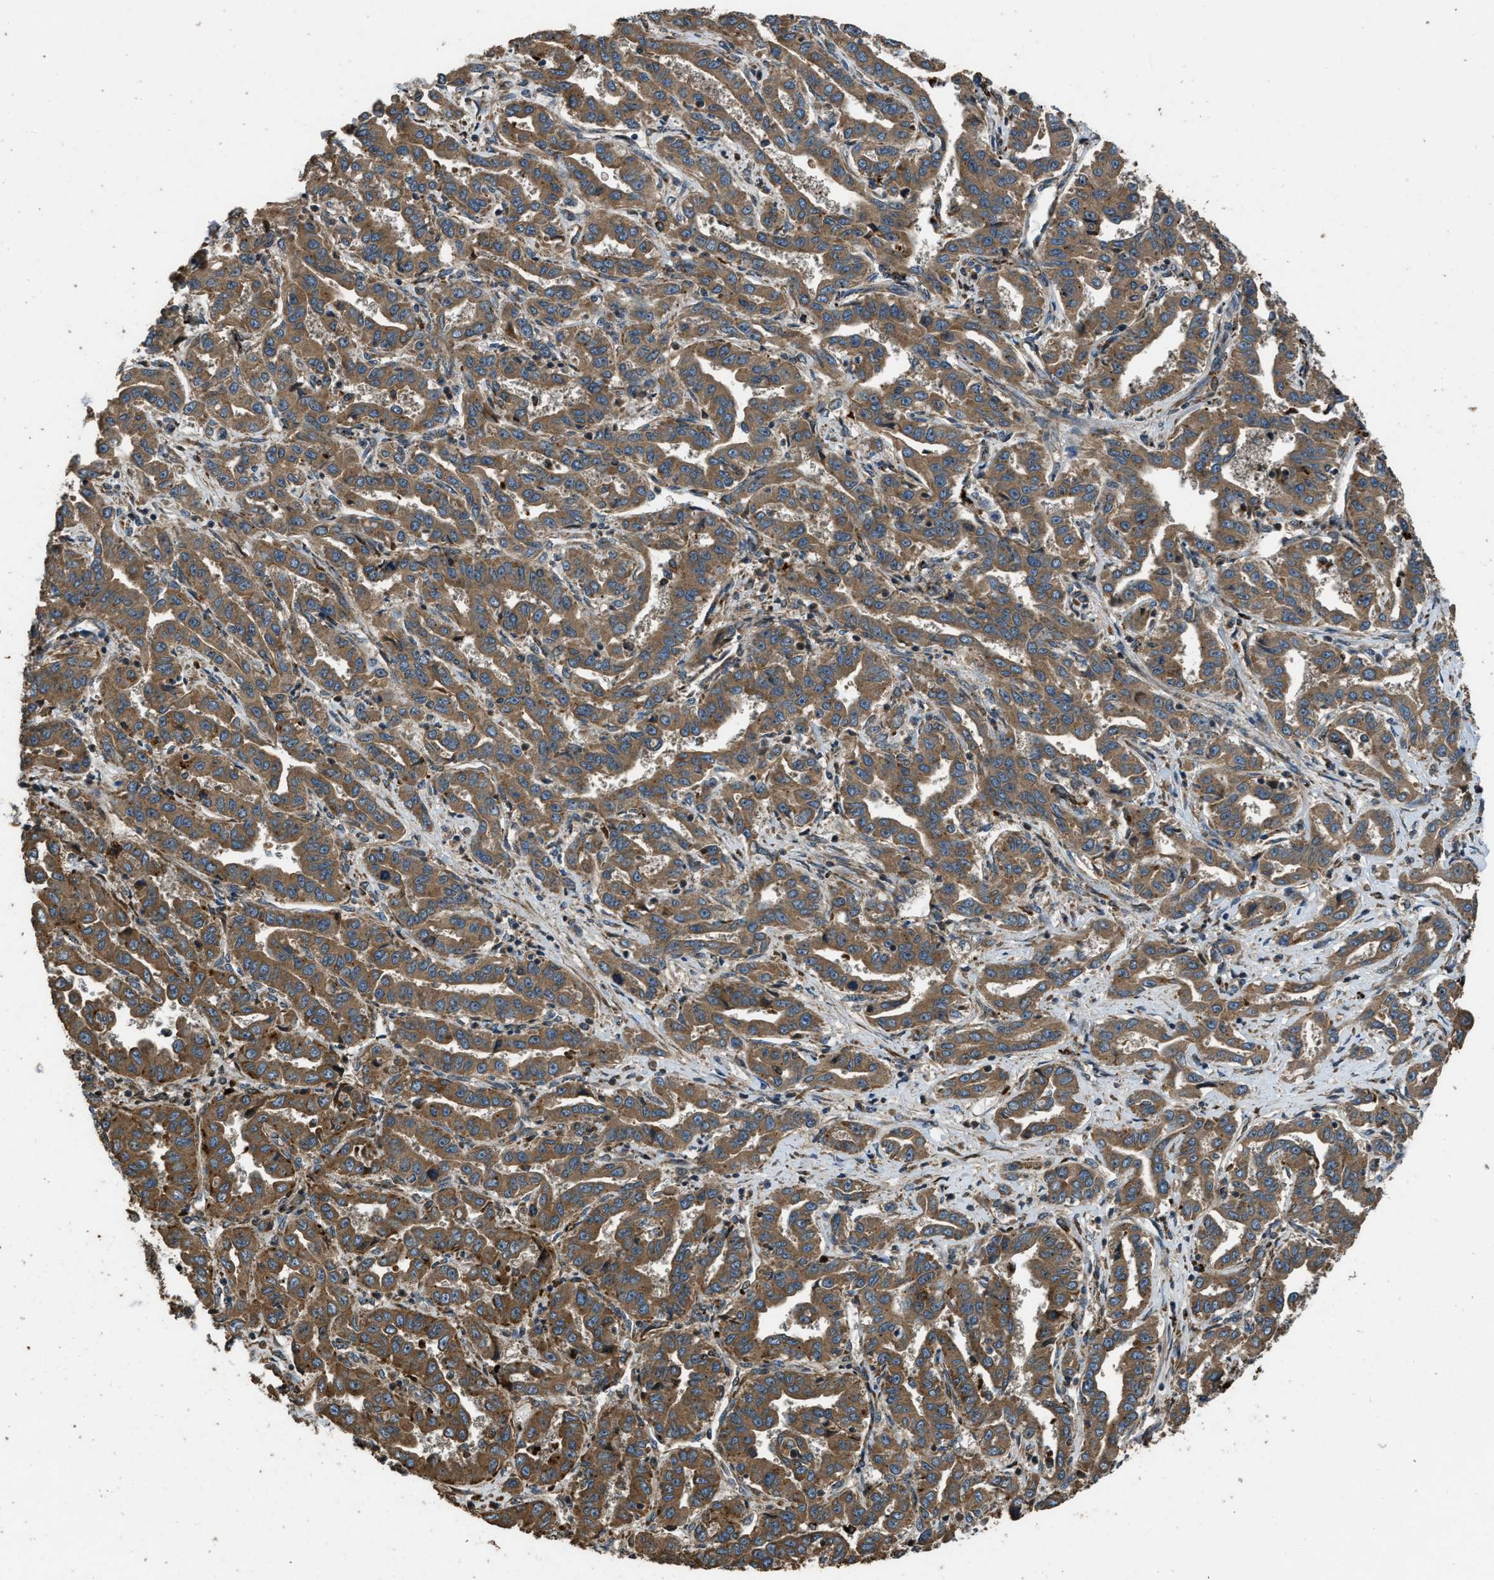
{"staining": {"intensity": "moderate", "quantity": ">75%", "location": "cytoplasmic/membranous"}, "tissue": "liver cancer", "cell_type": "Tumor cells", "image_type": "cancer", "snomed": [{"axis": "morphology", "description": "Cholangiocarcinoma"}, {"axis": "topography", "description": "Liver"}], "caption": "Liver cholangiocarcinoma was stained to show a protein in brown. There is medium levels of moderate cytoplasmic/membranous staining in about >75% of tumor cells.", "gene": "GGH", "patient": {"sex": "male", "age": 59}}